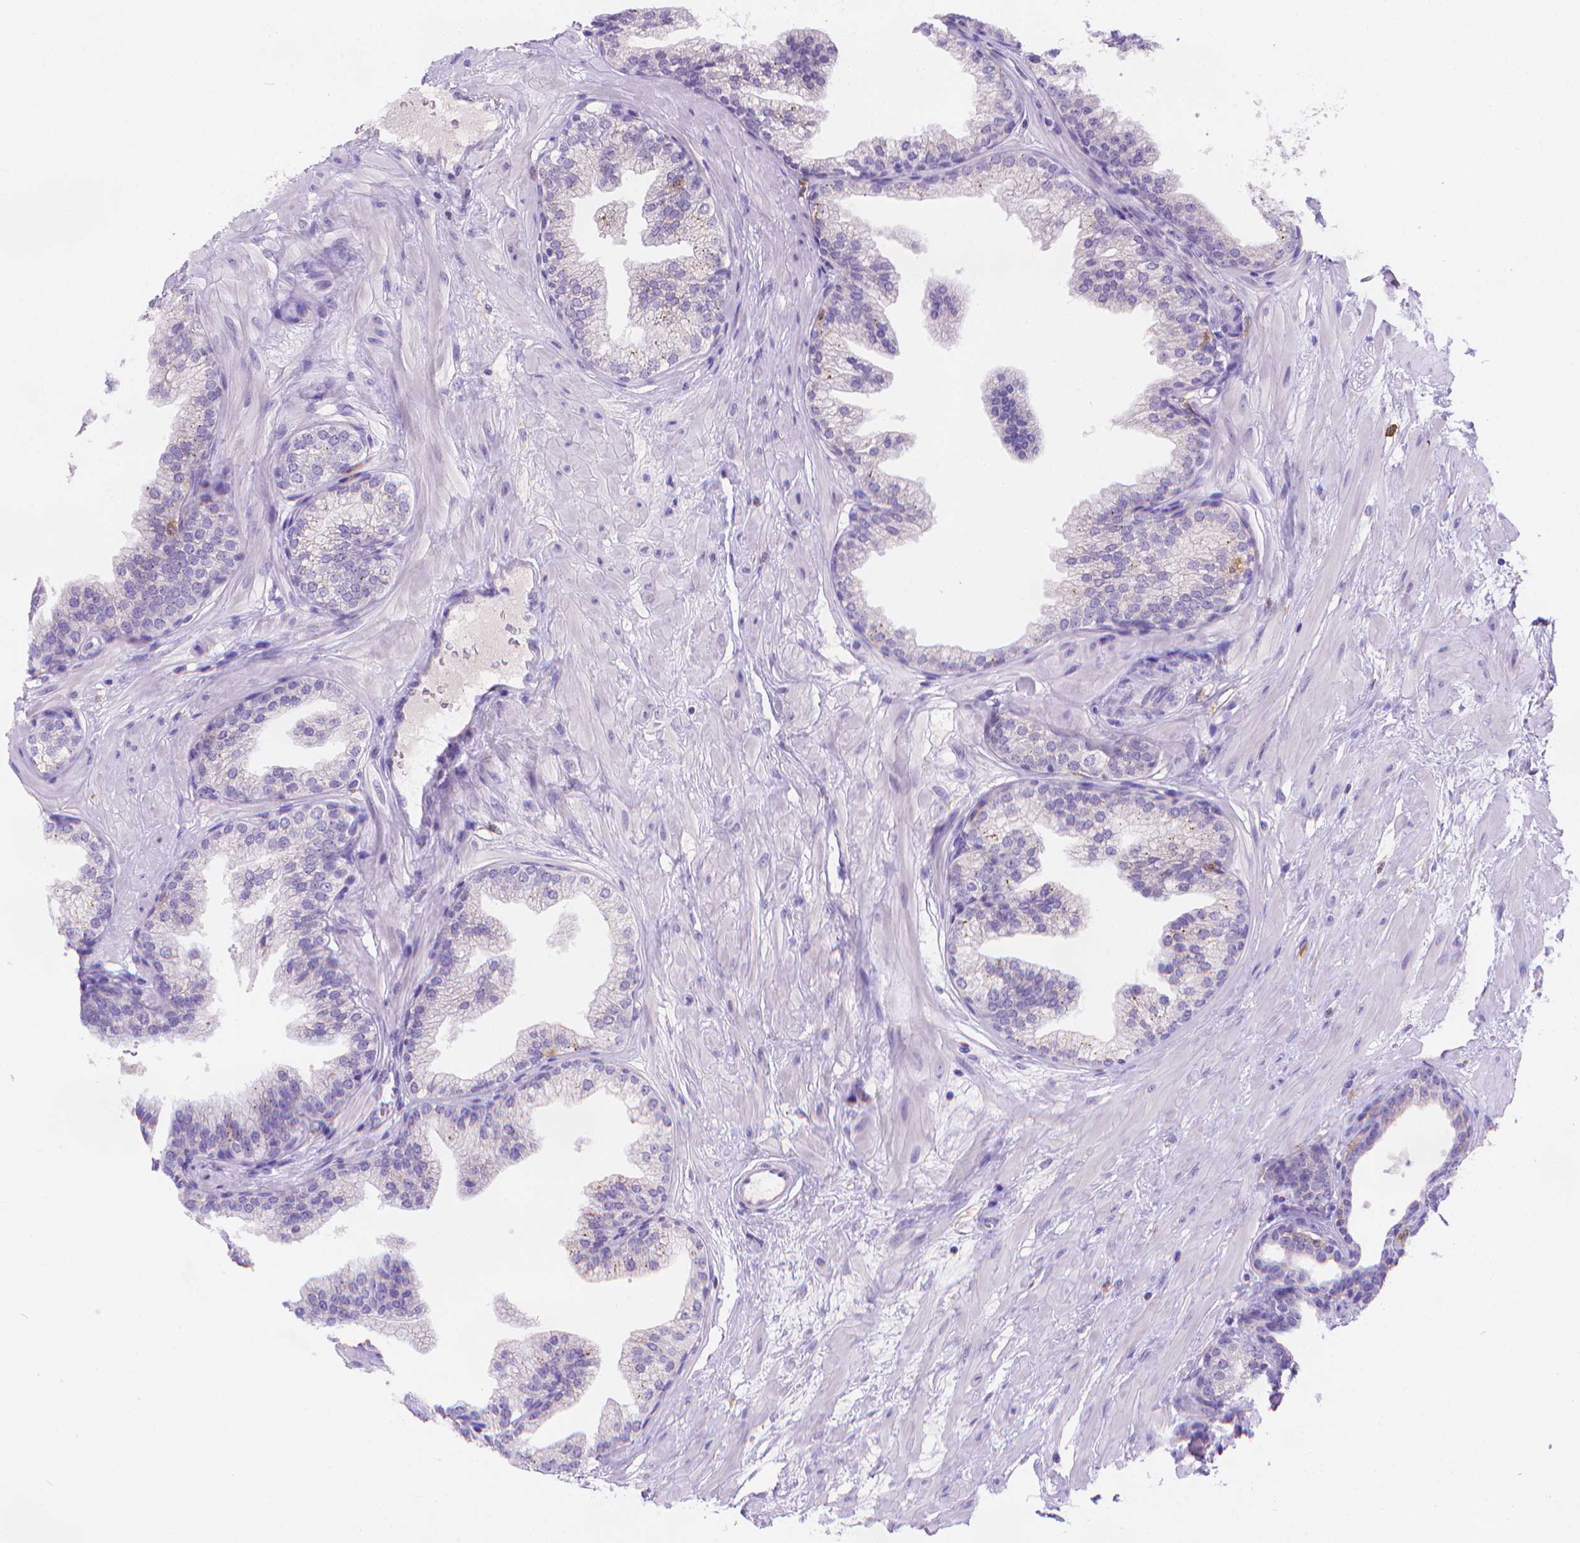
{"staining": {"intensity": "strong", "quantity": "25%-75%", "location": "cytoplasmic/membranous"}, "tissue": "prostate", "cell_type": "Glandular cells", "image_type": "normal", "snomed": [{"axis": "morphology", "description": "Normal tissue, NOS"}, {"axis": "topography", "description": "Prostate"}], "caption": "Prostate stained for a protein (brown) shows strong cytoplasmic/membranous positive expression in approximately 25%-75% of glandular cells.", "gene": "FGD2", "patient": {"sex": "male", "age": 37}}